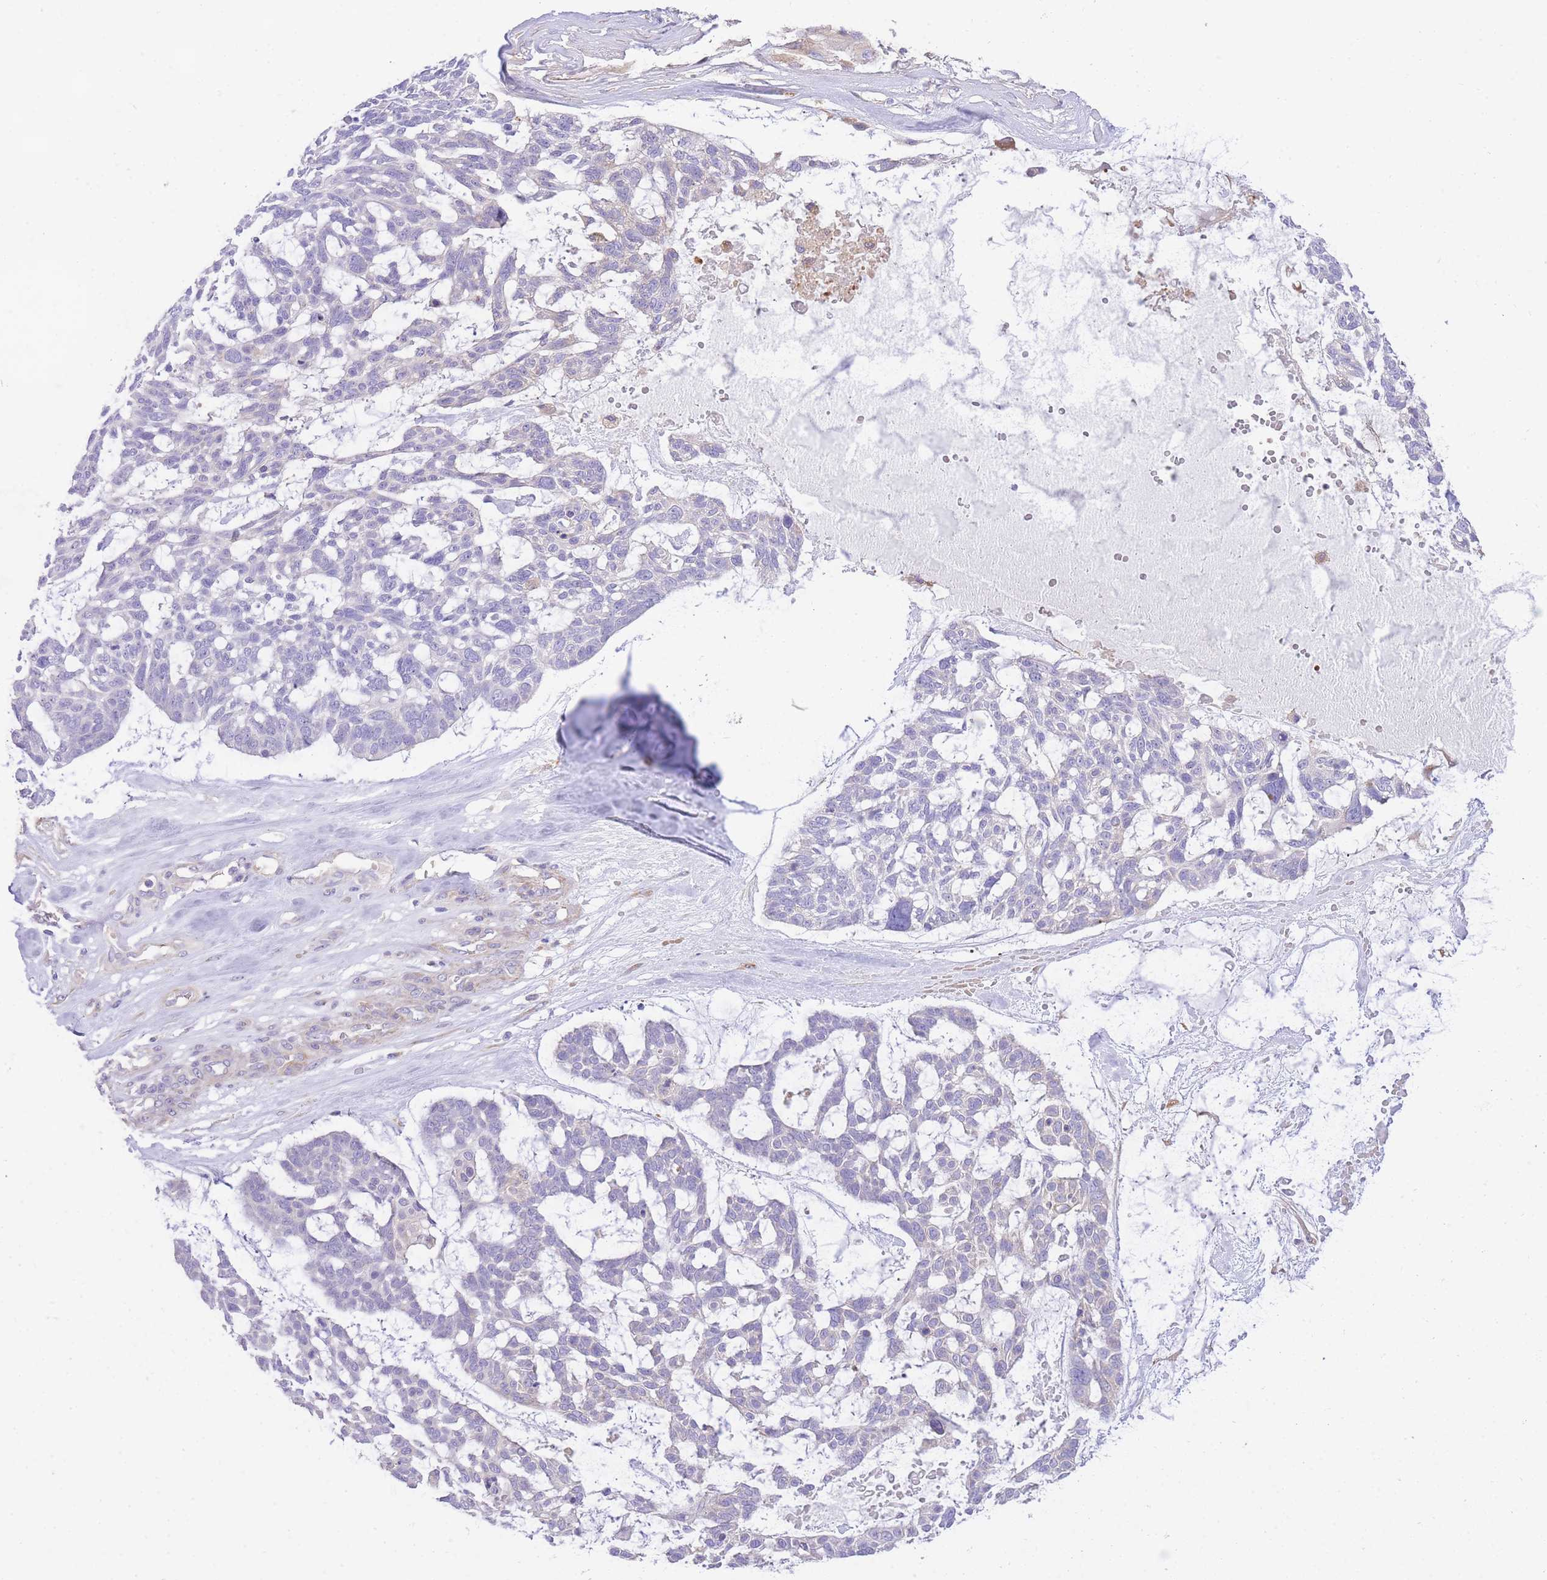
{"staining": {"intensity": "negative", "quantity": "none", "location": "none"}, "tissue": "skin cancer", "cell_type": "Tumor cells", "image_type": "cancer", "snomed": [{"axis": "morphology", "description": "Basal cell carcinoma"}, {"axis": "topography", "description": "Skin"}], "caption": "Immunohistochemical staining of skin basal cell carcinoma exhibits no significant expression in tumor cells.", "gene": "INSYN2B", "patient": {"sex": "male", "age": 88}}